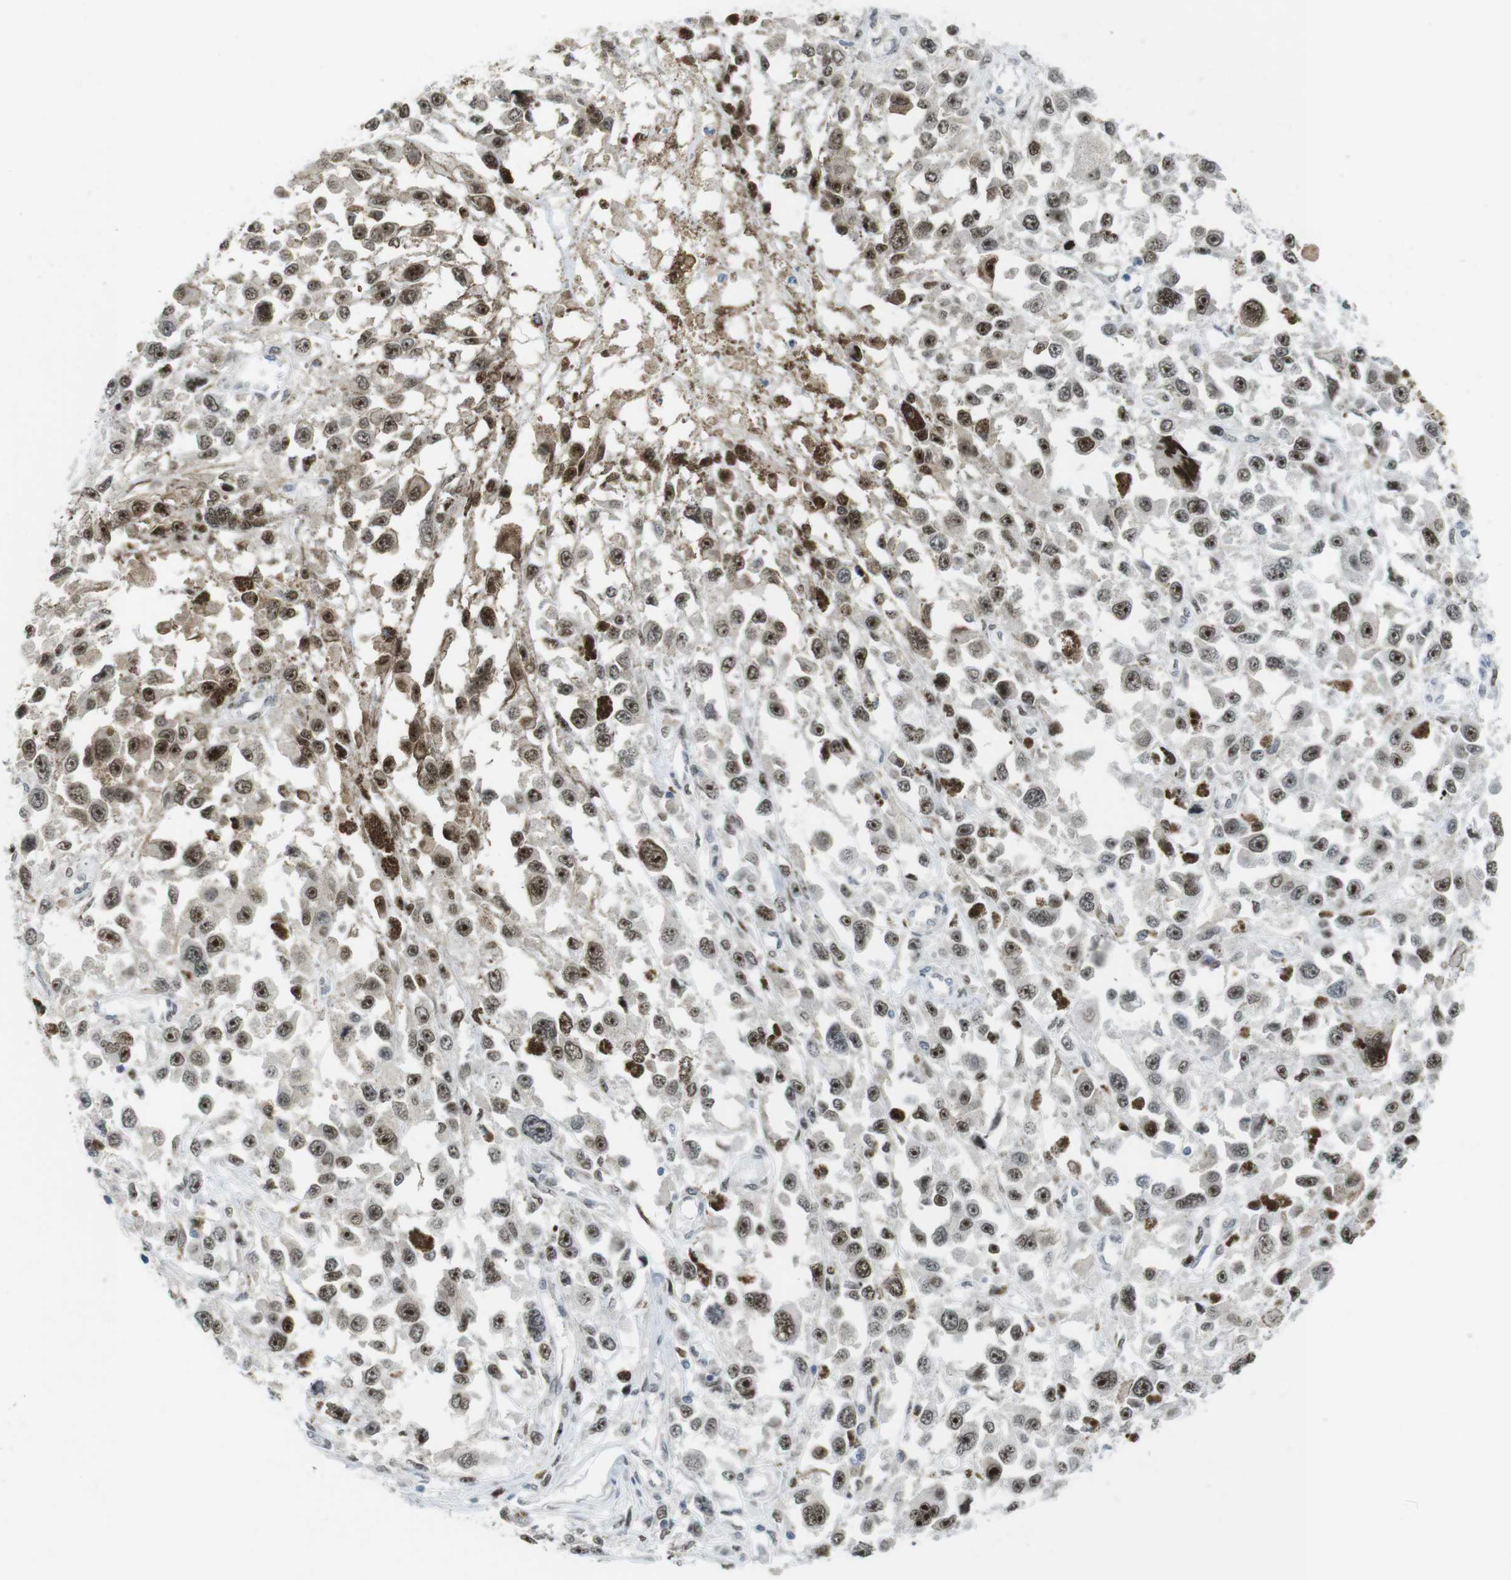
{"staining": {"intensity": "moderate", "quantity": ">75%", "location": "nuclear"}, "tissue": "melanoma", "cell_type": "Tumor cells", "image_type": "cancer", "snomed": [{"axis": "morphology", "description": "Malignant melanoma, Metastatic site"}, {"axis": "topography", "description": "Lymph node"}], "caption": "DAB (3,3'-diaminobenzidine) immunohistochemical staining of melanoma exhibits moderate nuclear protein staining in about >75% of tumor cells.", "gene": "RCC1", "patient": {"sex": "male", "age": 59}}